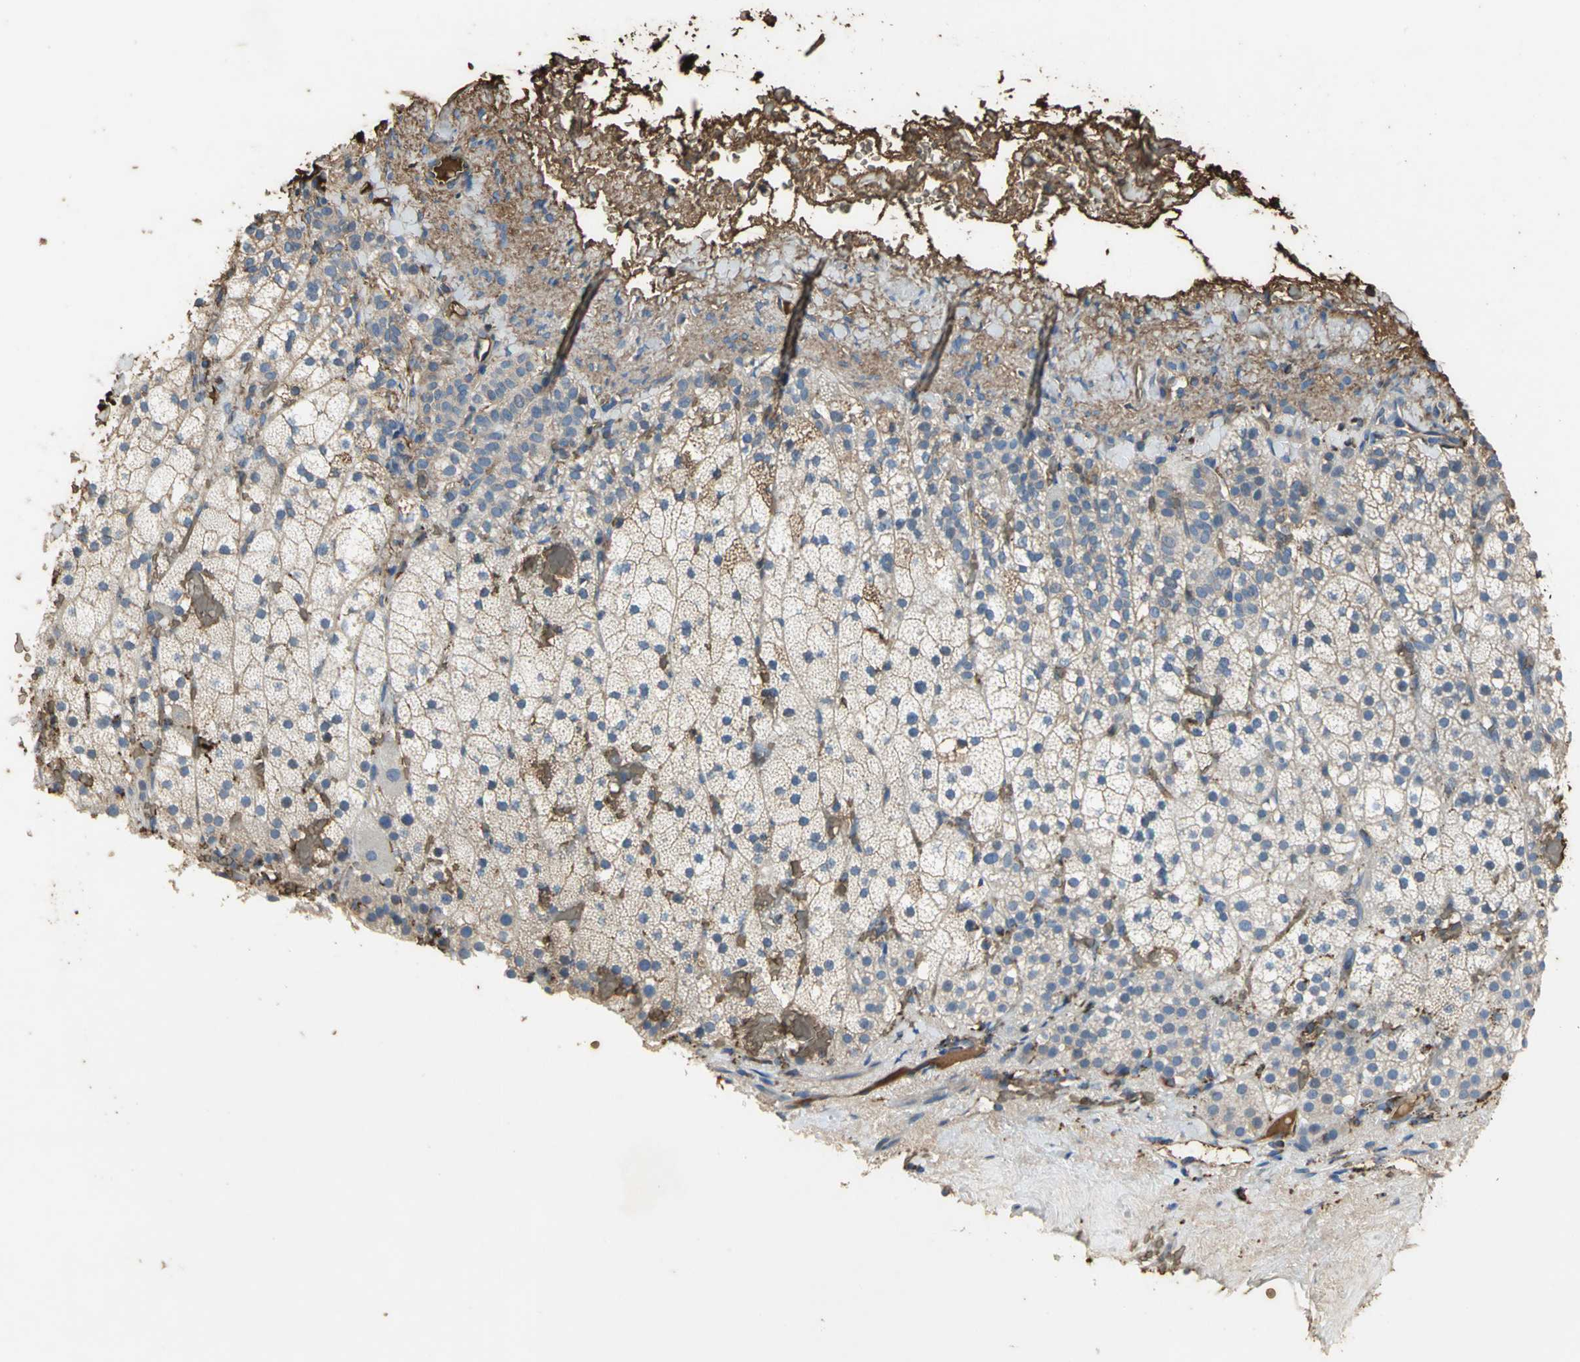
{"staining": {"intensity": "weak", "quantity": "25%-75%", "location": "cytoplasmic/membranous"}, "tissue": "adrenal gland", "cell_type": "Glandular cells", "image_type": "normal", "snomed": [{"axis": "morphology", "description": "Normal tissue, NOS"}, {"axis": "topography", "description": "Adrenal gland"}], "caption": "Weak cytoplasmic/membranous protein positivity is identified in about 25%-75% of glandular cells in adrenal gland. (Brightfield microscopy of DAB IHC at high magnification).", "gene": "TREM1", "patient": {"sex": "male", "age": 35}}